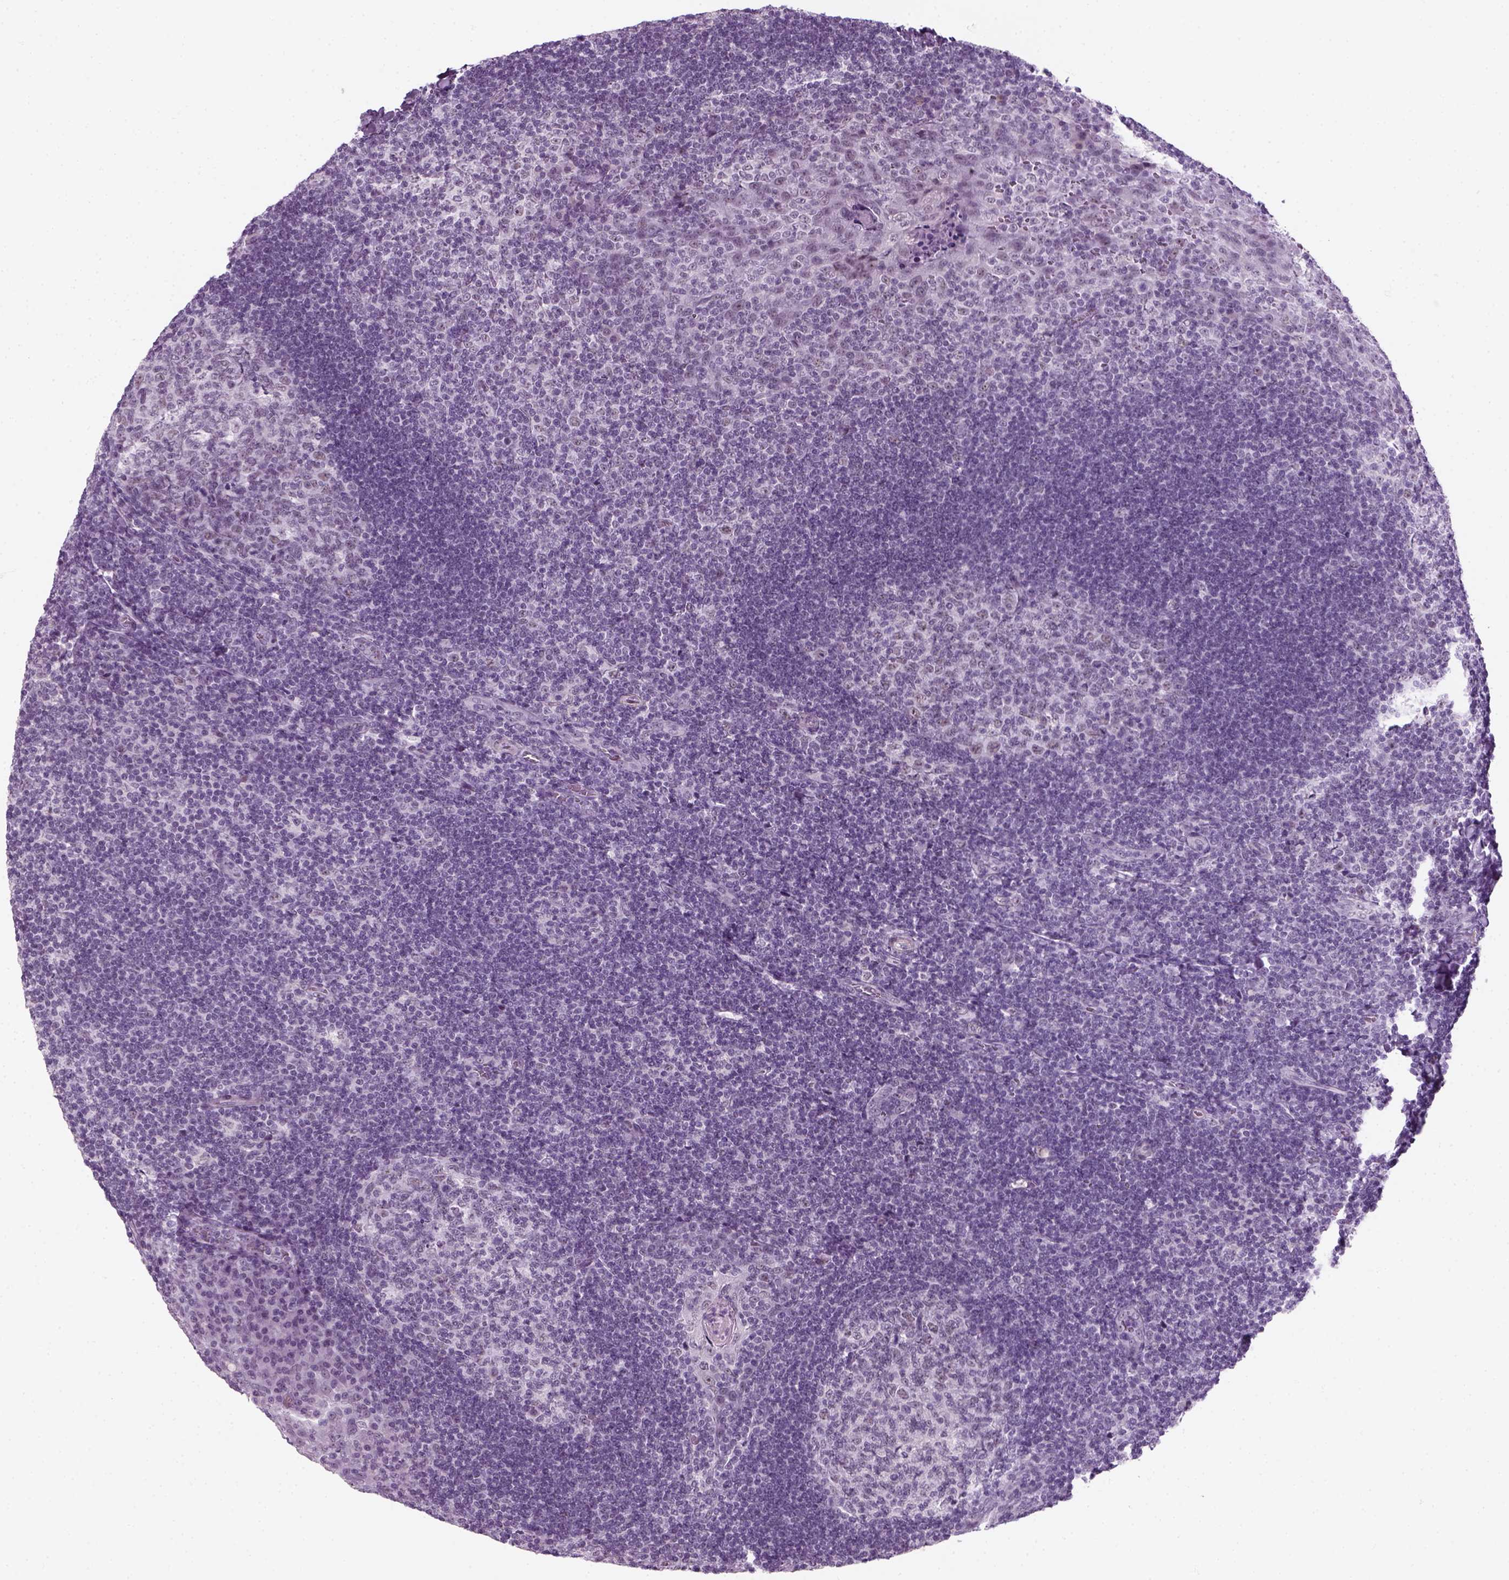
{"staining": {"intensity": "negative", "quantity": "none", "location": "none"}, "tissue": "tonsil", "cell_type": "Germinal center cells", "image_type": "normal", "snomed": [{"axis": "morphology", "description": "Normal tissue, NOS"}, {"axis": "topography", "description": "Tonsil"}], "caption": "A high-resolution micrograph shows IHC staining of benign tonsil, which reveals no significant positivity in germinal center cells.", "gene": "ZNF865", "patient": {"sex": "male", "age": 17}}